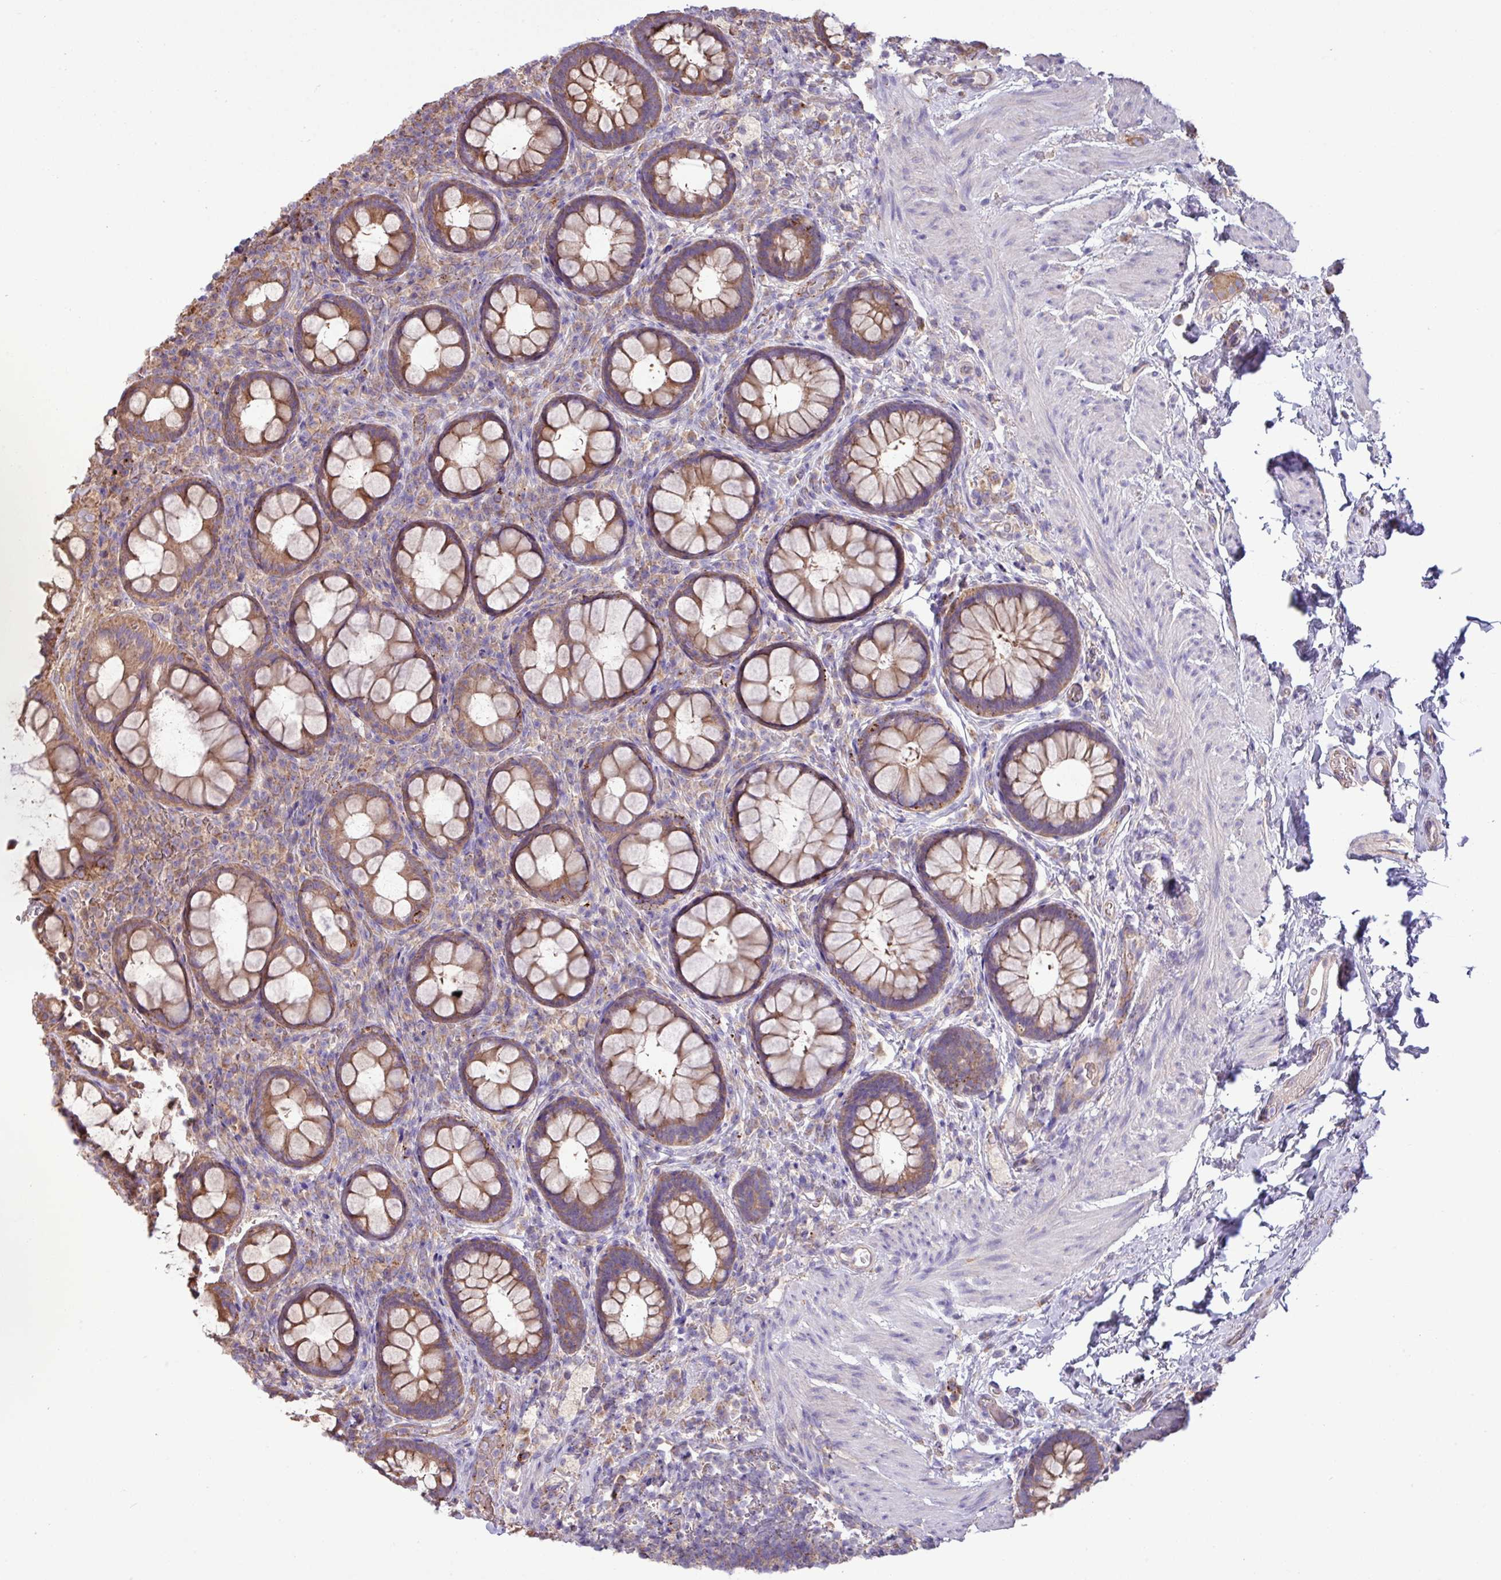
{"staining": {"intensity": "moderate", "quantity": ">75%", "location": "cytoplasmic/membranous"}, "tissue": "rectum", "cell_type": "Glandular cells", "image_type": "normal", "snomed": [{"axis": "morphology", "description": "Normal tissue, NOS"}, {"axis": "topography", "description": "Rectum"}, {"axis": "topography", "description": "Peripheral nerve tissue"}], "caption": "Unremarkable rectum was stained to show a protein in brown. There is medium levels of moderate cytoplasmic/membranous staining in approximately >75% of glandular cells.", "gene": "PPM1J", "patient": {"sex": "female", "age": 69}}